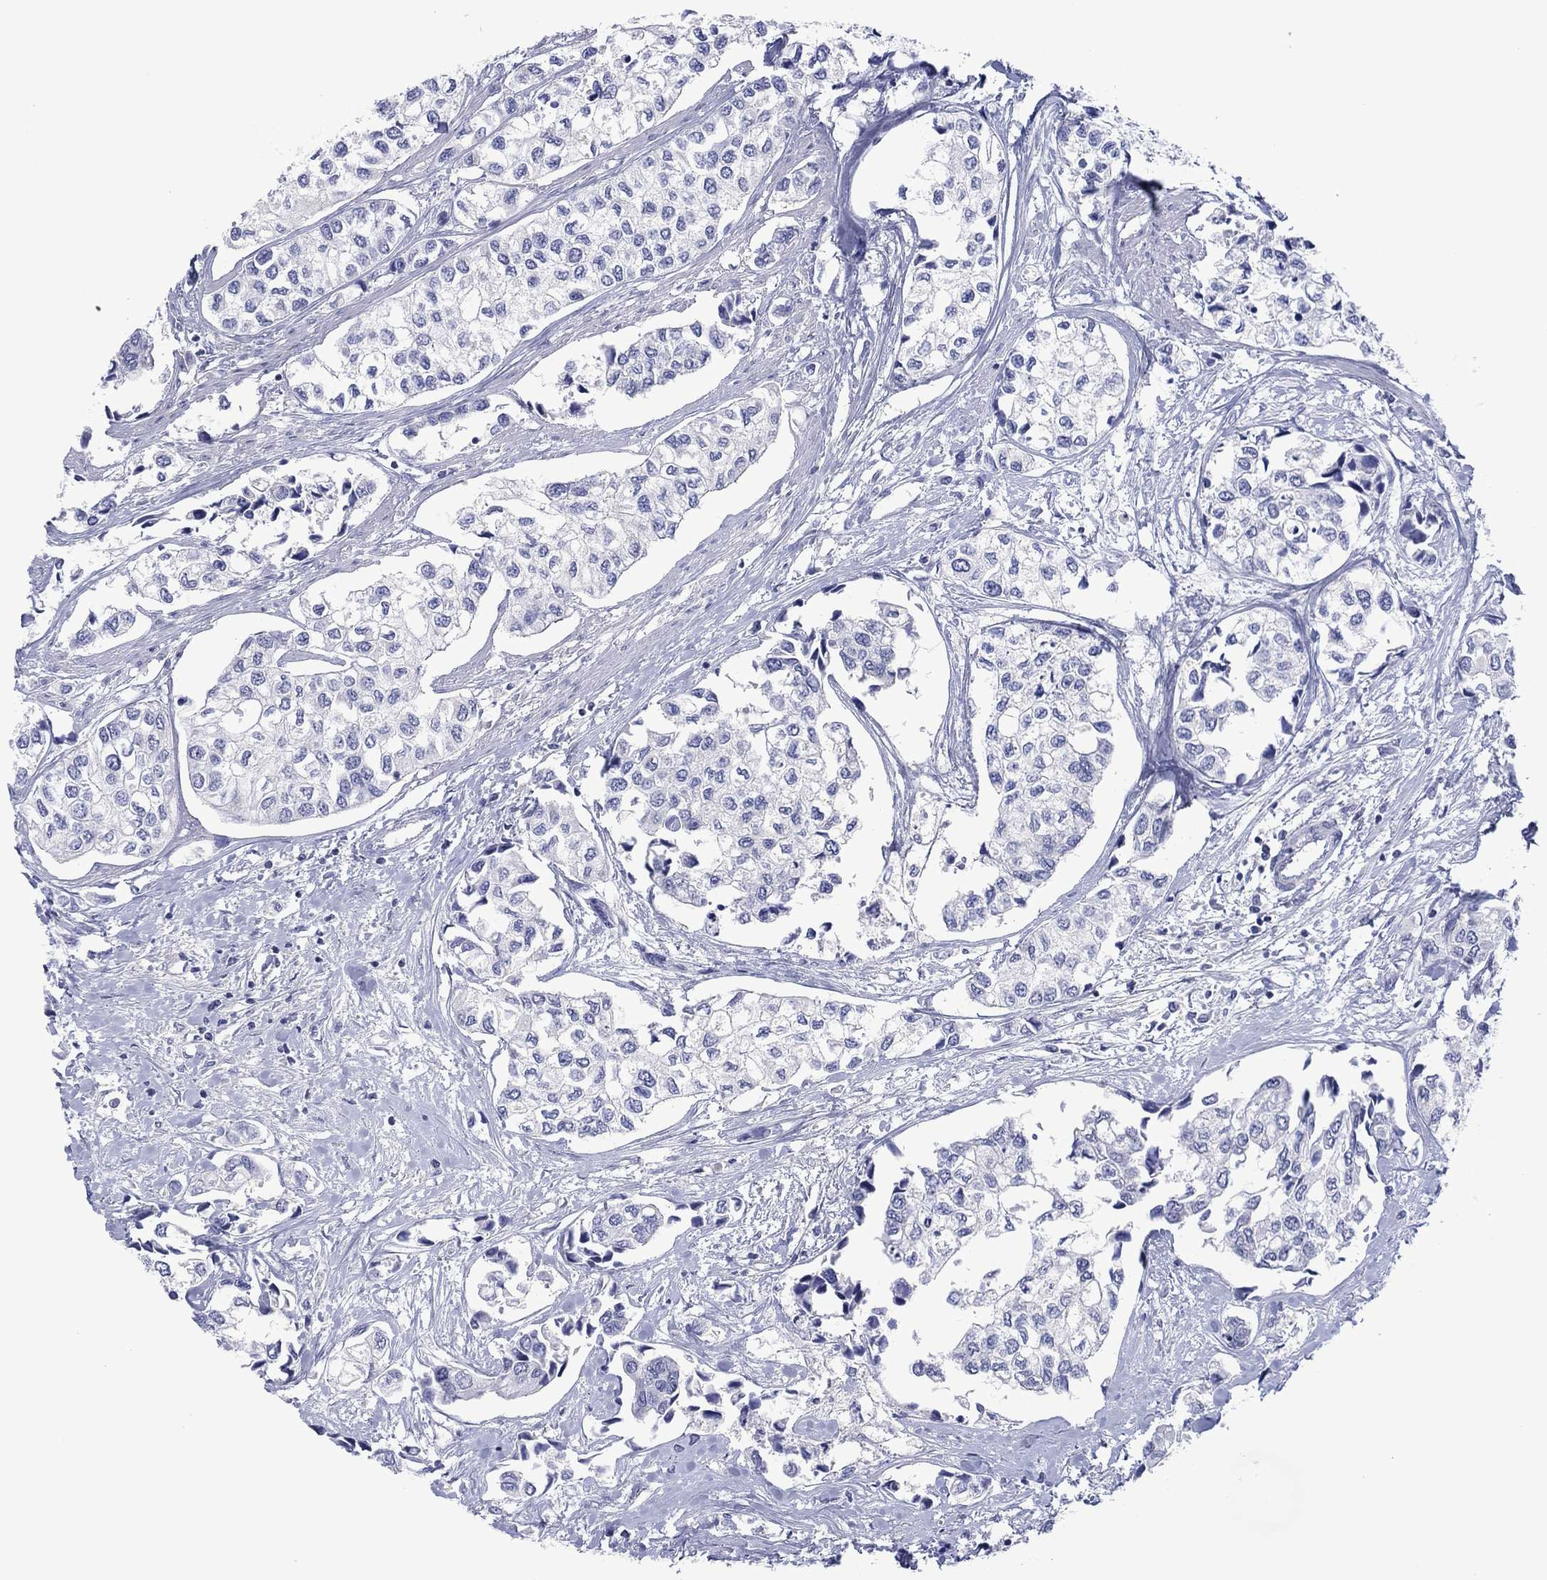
{"staining": {"intensity": "negative", "quantity": "none", "location": "none"}, "tissue": "urothelial cancer", "cell_type": "Tumor cells", "image_type": "cancer", "snomed": [{"axis": "morphology", "description": "Urothelial carcinoma, High grade"}, {"axis": "topography", "description": "Urinary bladder"}], "caption": "Urothelial carcinoma (high-grade) stained for a protein using immunohistochemistry (IHC) displays no staining tumor cells.", "gene": "FER1L6", "patient": {"sex": "male", "age": 73}}